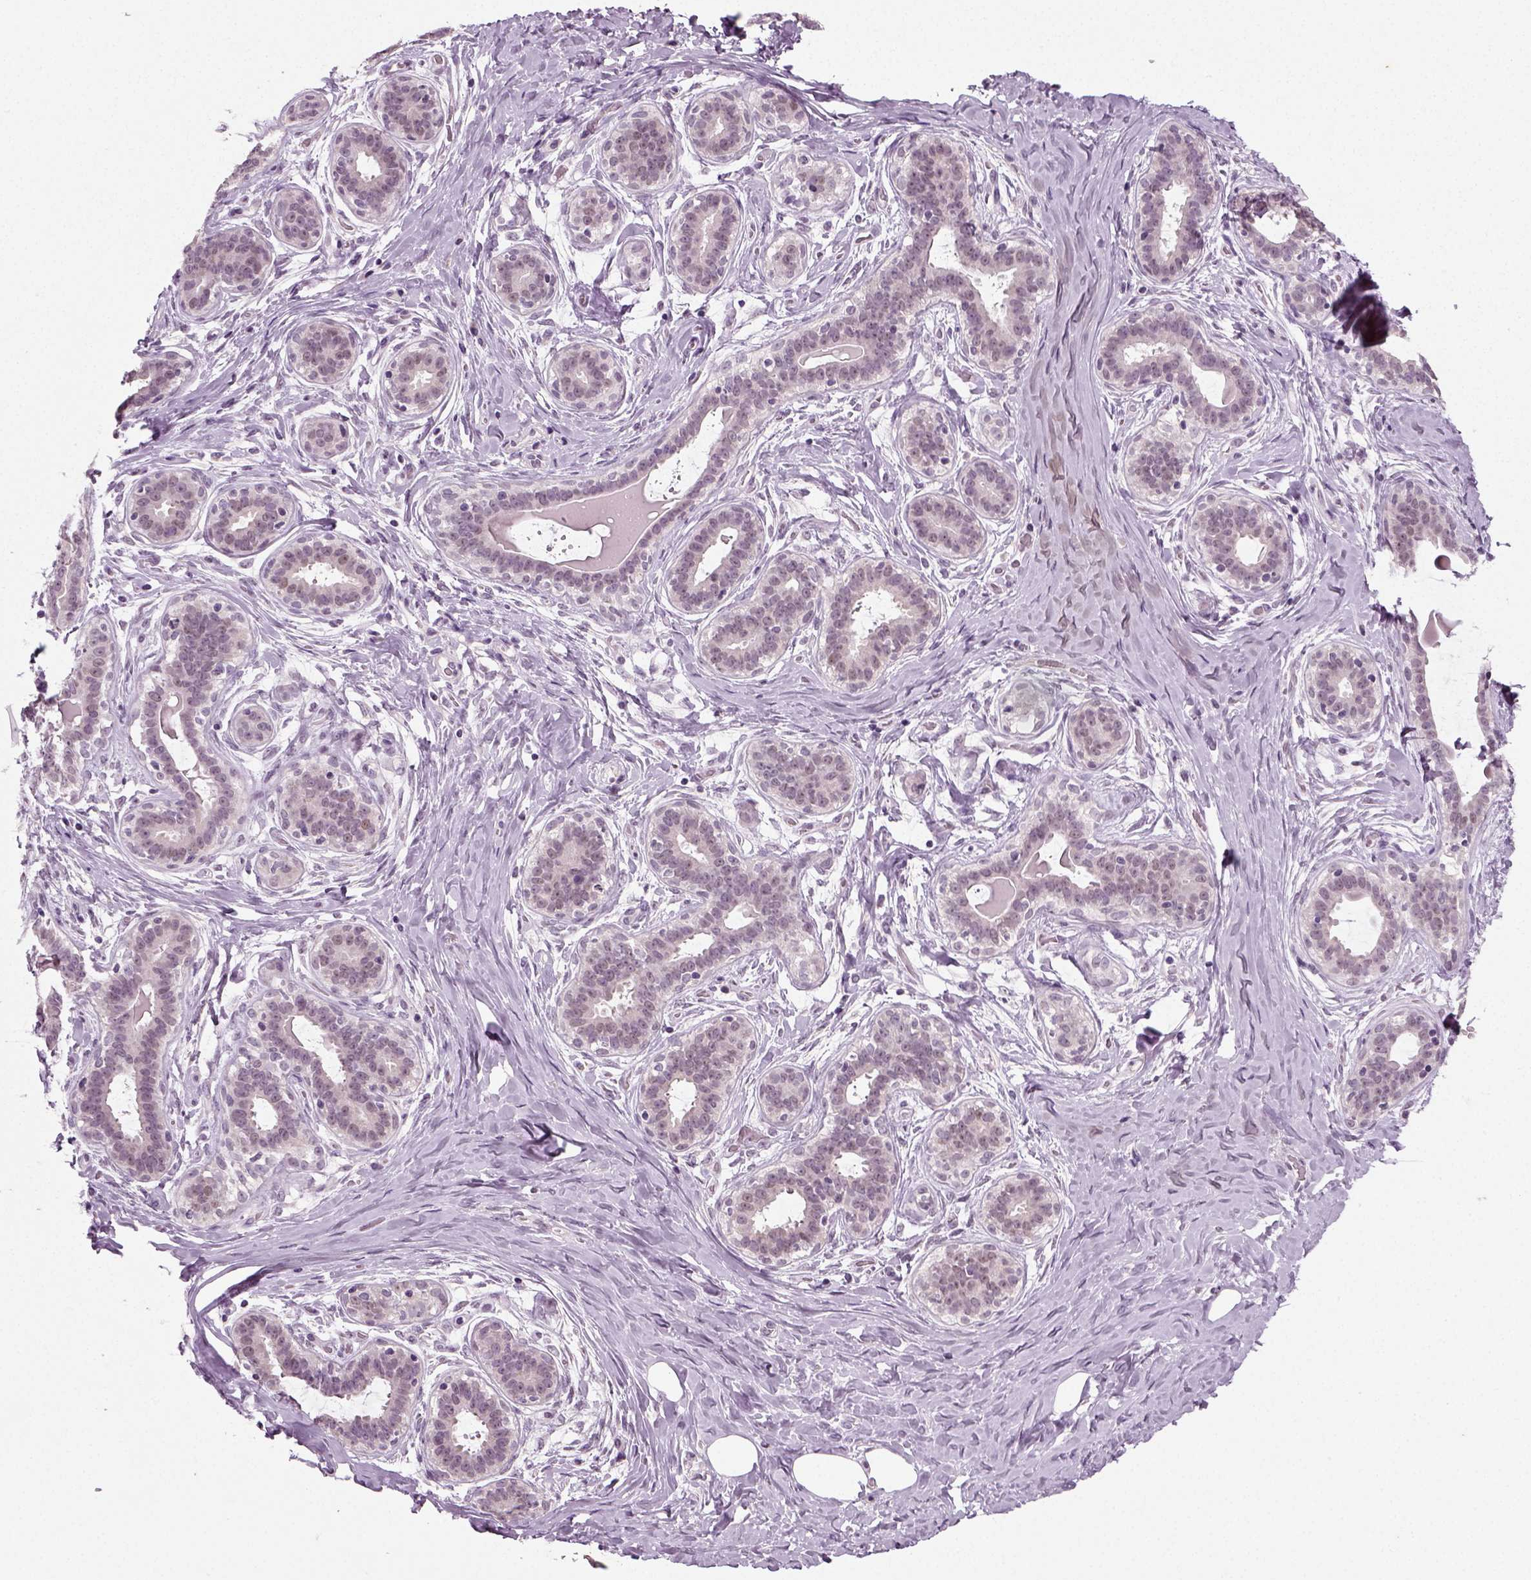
{"staining": {"intensity": "negative", "quantity": "none", "location": "none"}, "tissue": "breast", "cell_type": "Adipocytes", "image_type": "normal", "snomed": [{"axis": "morphology", "description": "Normal tissue, NOS"}, {"axis": "topography", "description": "Skin"}, {"axis": "topography", "description": "Breast"}], "caption": "A histopathology image of human breast is negative for staining in adipocytes. (DAB IHC visualized using brightfield microscopy, high magnification).", "gene": "SYNGAP1", "patient": {"sex": "female", "age": 43}}